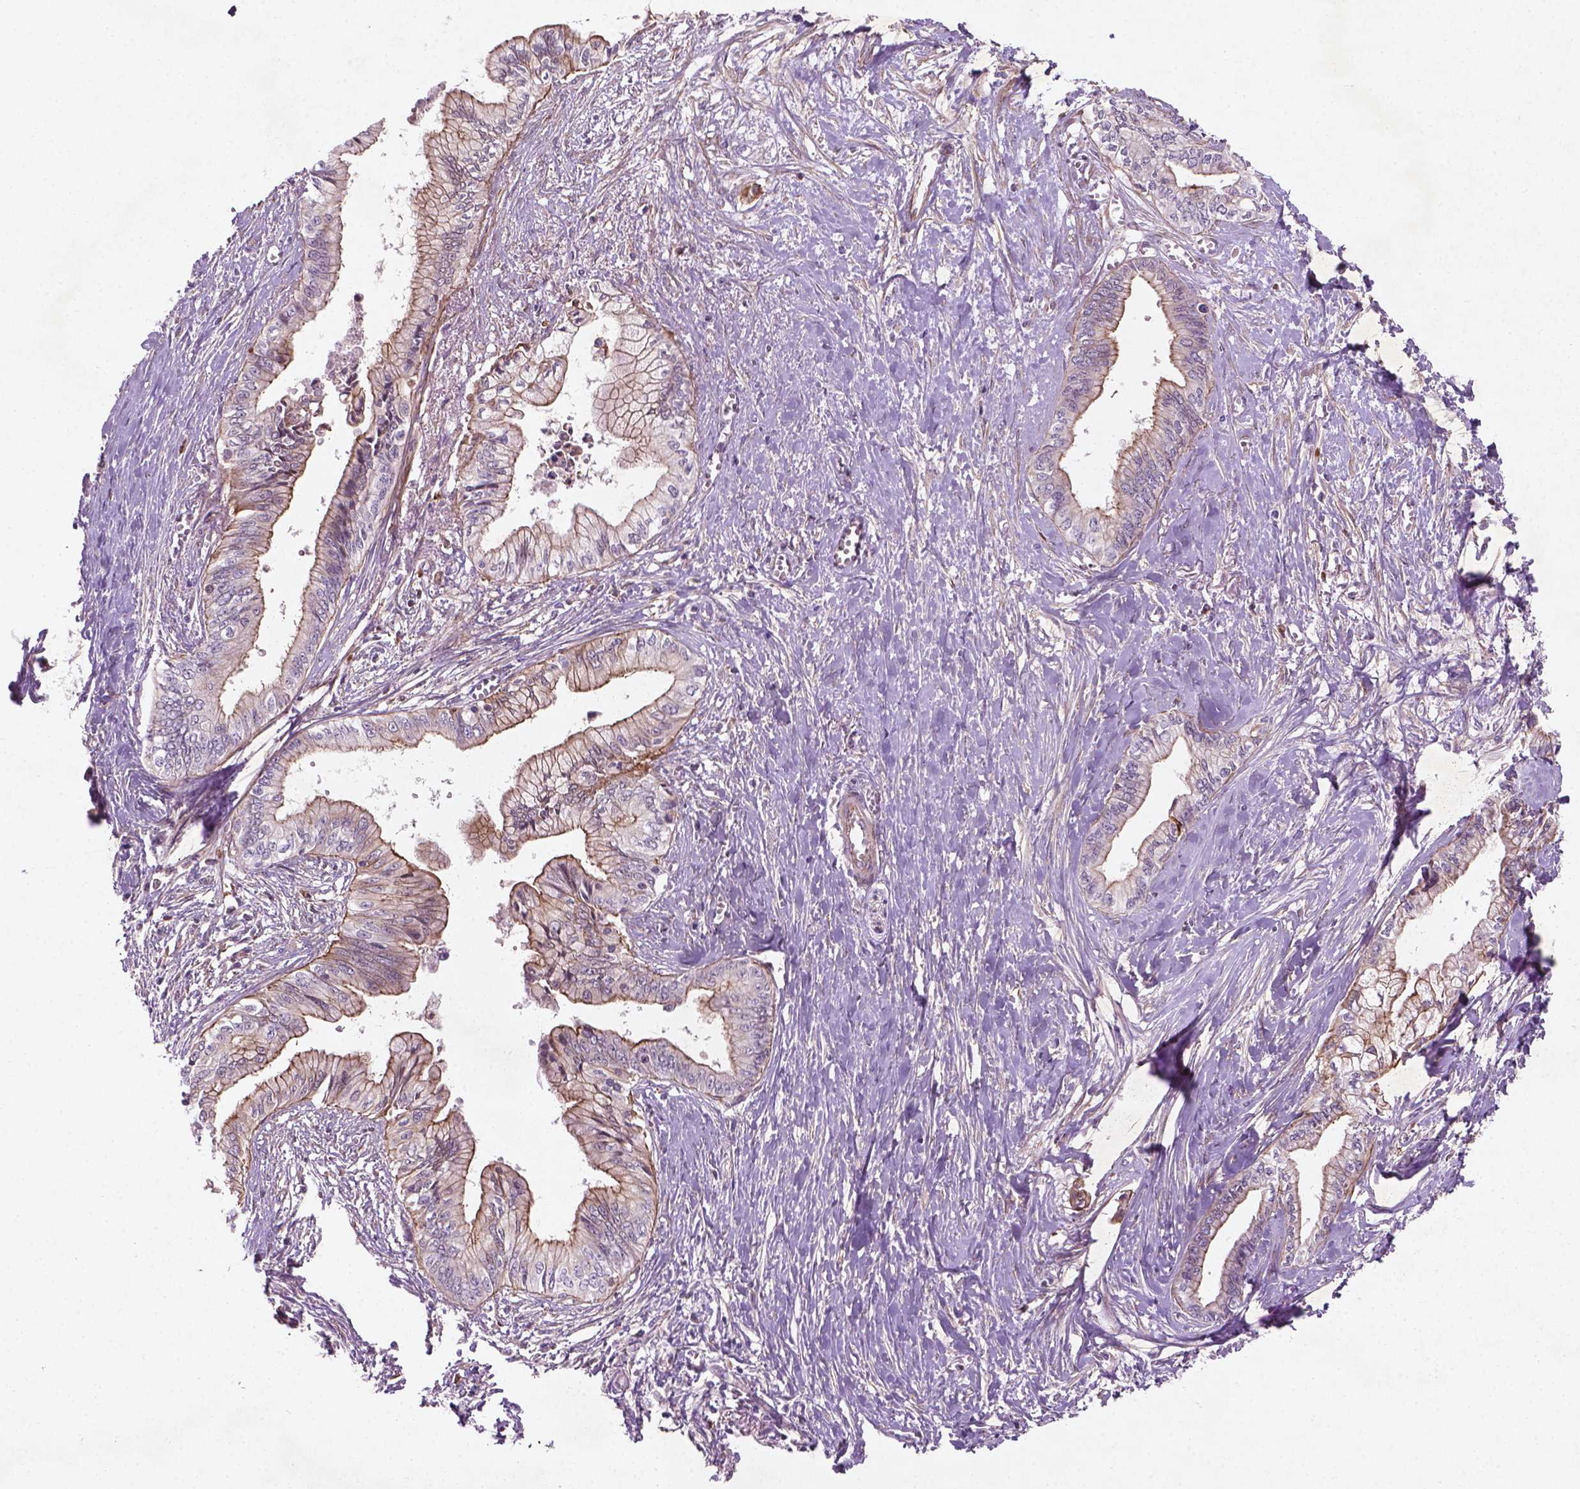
{"staining": {"intensity": "weak", "quantity": "25%-75%", "location": "cytoplasmic/membranous"}, "tissue": "pancreatic cancer", "cell_type": "Tumor cells", "image_type": "cancer", "snomed": [{"axis": "morphology", "description": "Adenocarcinoma, NOS"}, {"axis": "topography", "description": "Pancreas"}], "caption": "Tumor cells reveal low levels of weak cytoplasmic/membranous expression in about 25%-75% of cells in human adenocarcinoma (pancreatic). (Brightfield microscopy of DAB IHC at high magnification).", "gene": "TCHP", "patient": {"sex": "female", "age": 61}}